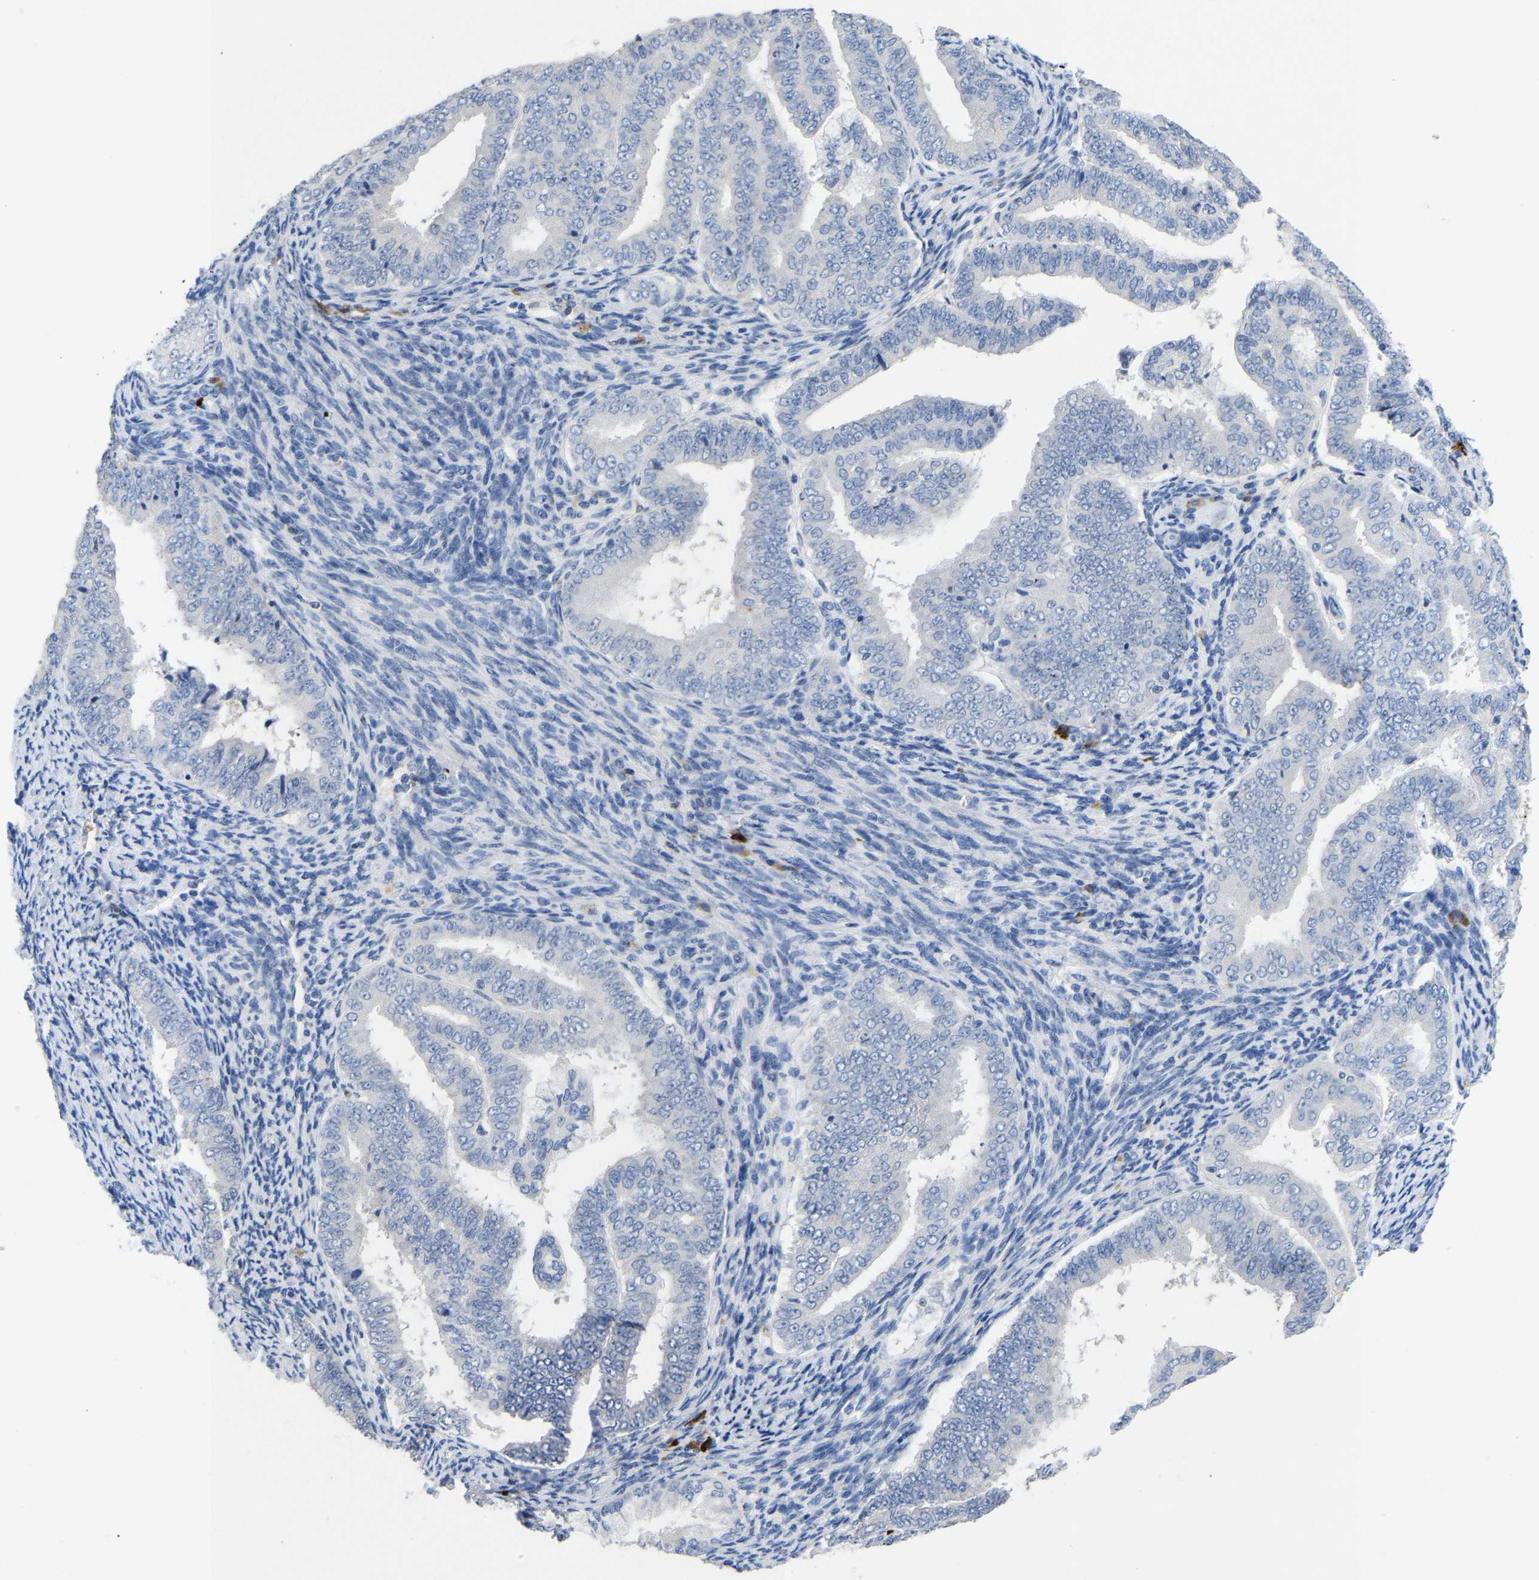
{"staining": {"intensity": "negative", "quantity": "none", "location": "none"}, "tissue": "endometrial cancer", "cell_type": "Tumor cells", "image_type": "cancer", "snomed": [{"axis": "morphology", "description": "Adenocarcinoma, NOS"}, {"axis": "topography", "description": "Endometrium"}], "caption": "Histopathology image shows no protein positivity in tumor cells of endometrial adenocarcinoma tissue. The staining is performed using DAB brown chromogen with nuclei counter-stained in using hematoxylin.", "gene": "FGF18", "patient": {"sex": "female", "age": 63}}